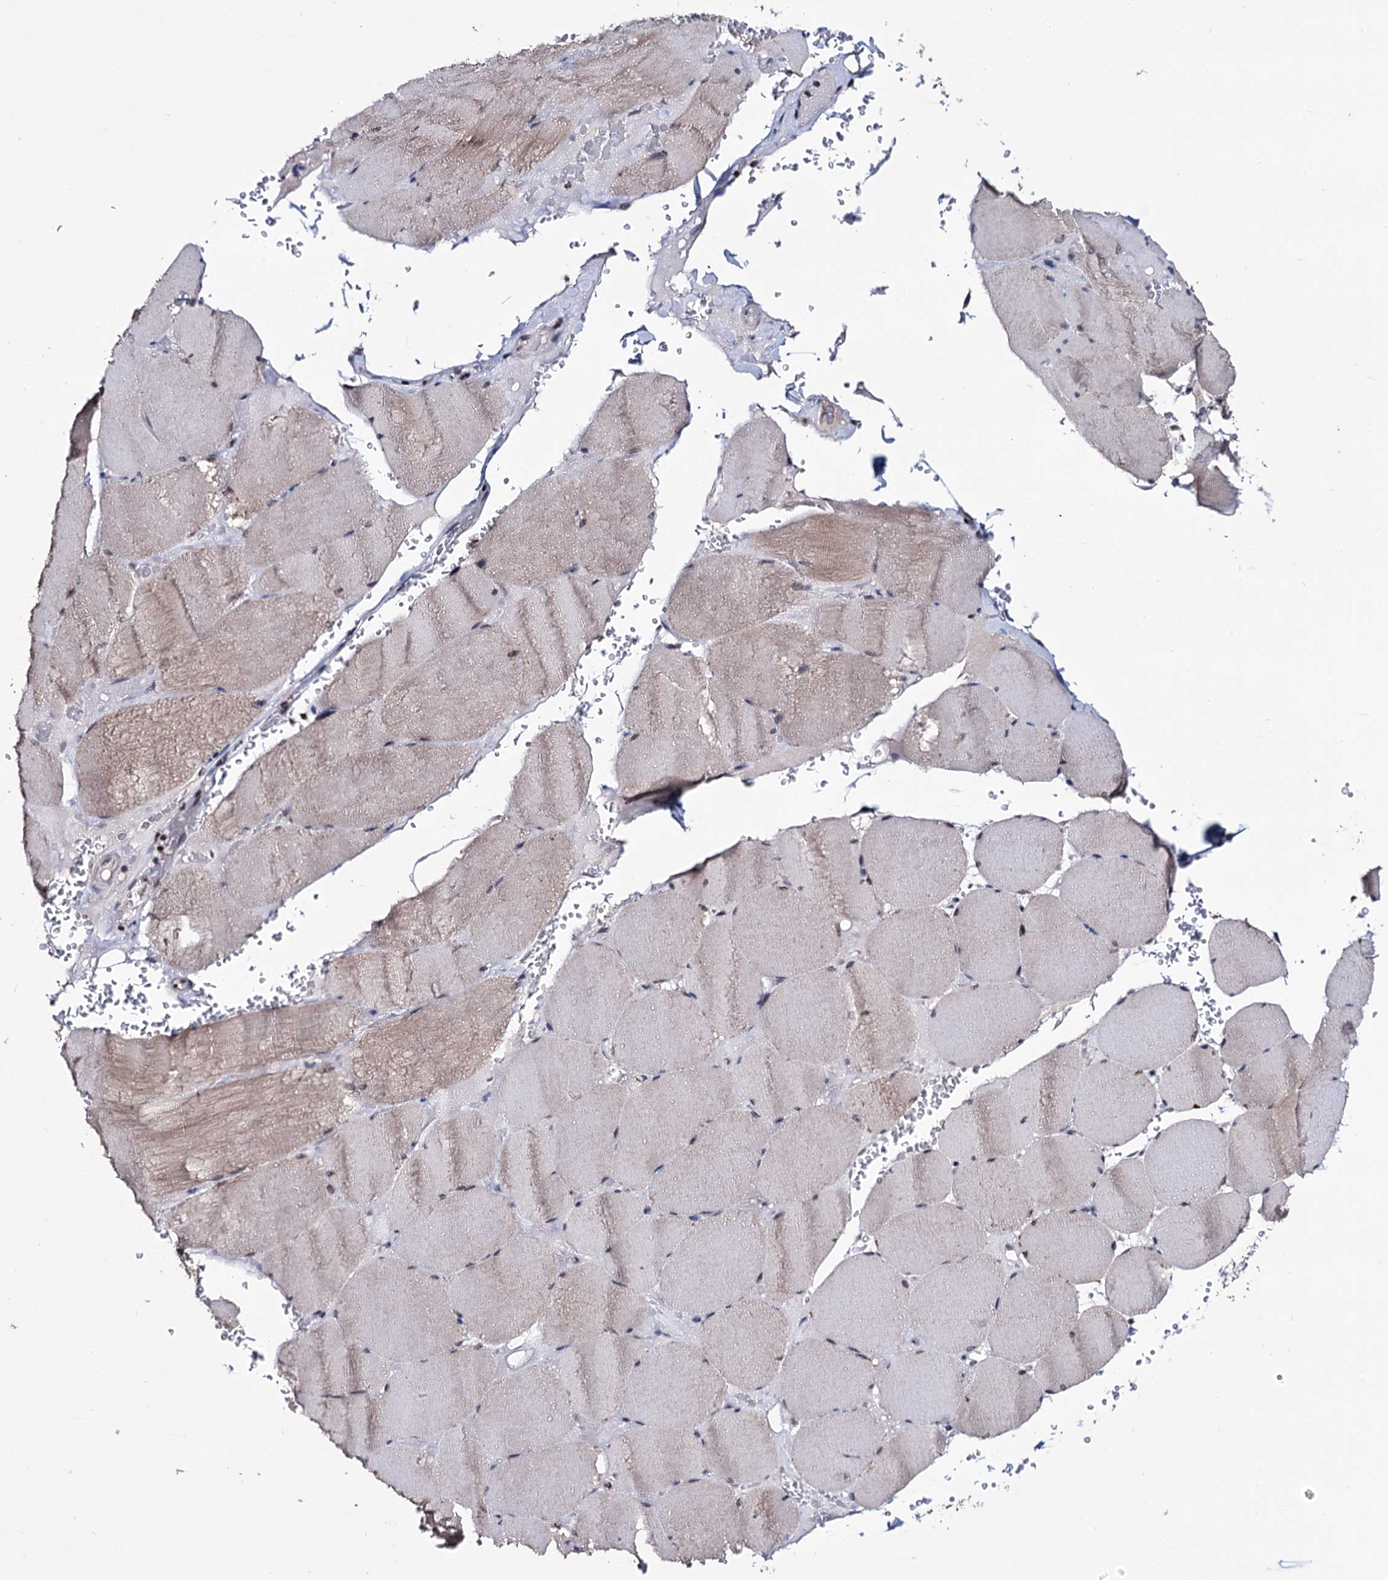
{"staining": {"intensity": "weak", "quantity": "<25%", "location": "cytoplasmic/membranous,nuclear"}, "tissue": "skeletal muscle", "cell_type": "Myocytes", "image_type": "normal", "snomed": [{"axis": "morphology", "description": "Normal tissue, NOS"}, {"axis": "topography", "description": "Skeletal muscle"}, {"axis": "topography", "description": "Head-Neck"}], "caption": "Myocytes show no significant protein positivity in unremarkable skeletal muscle. (DAB (3,3'-diaminobenzidine) IHC, high magnification).", "gene": "SMCHD1", "patient": {"sex": "male", "age": 66}}